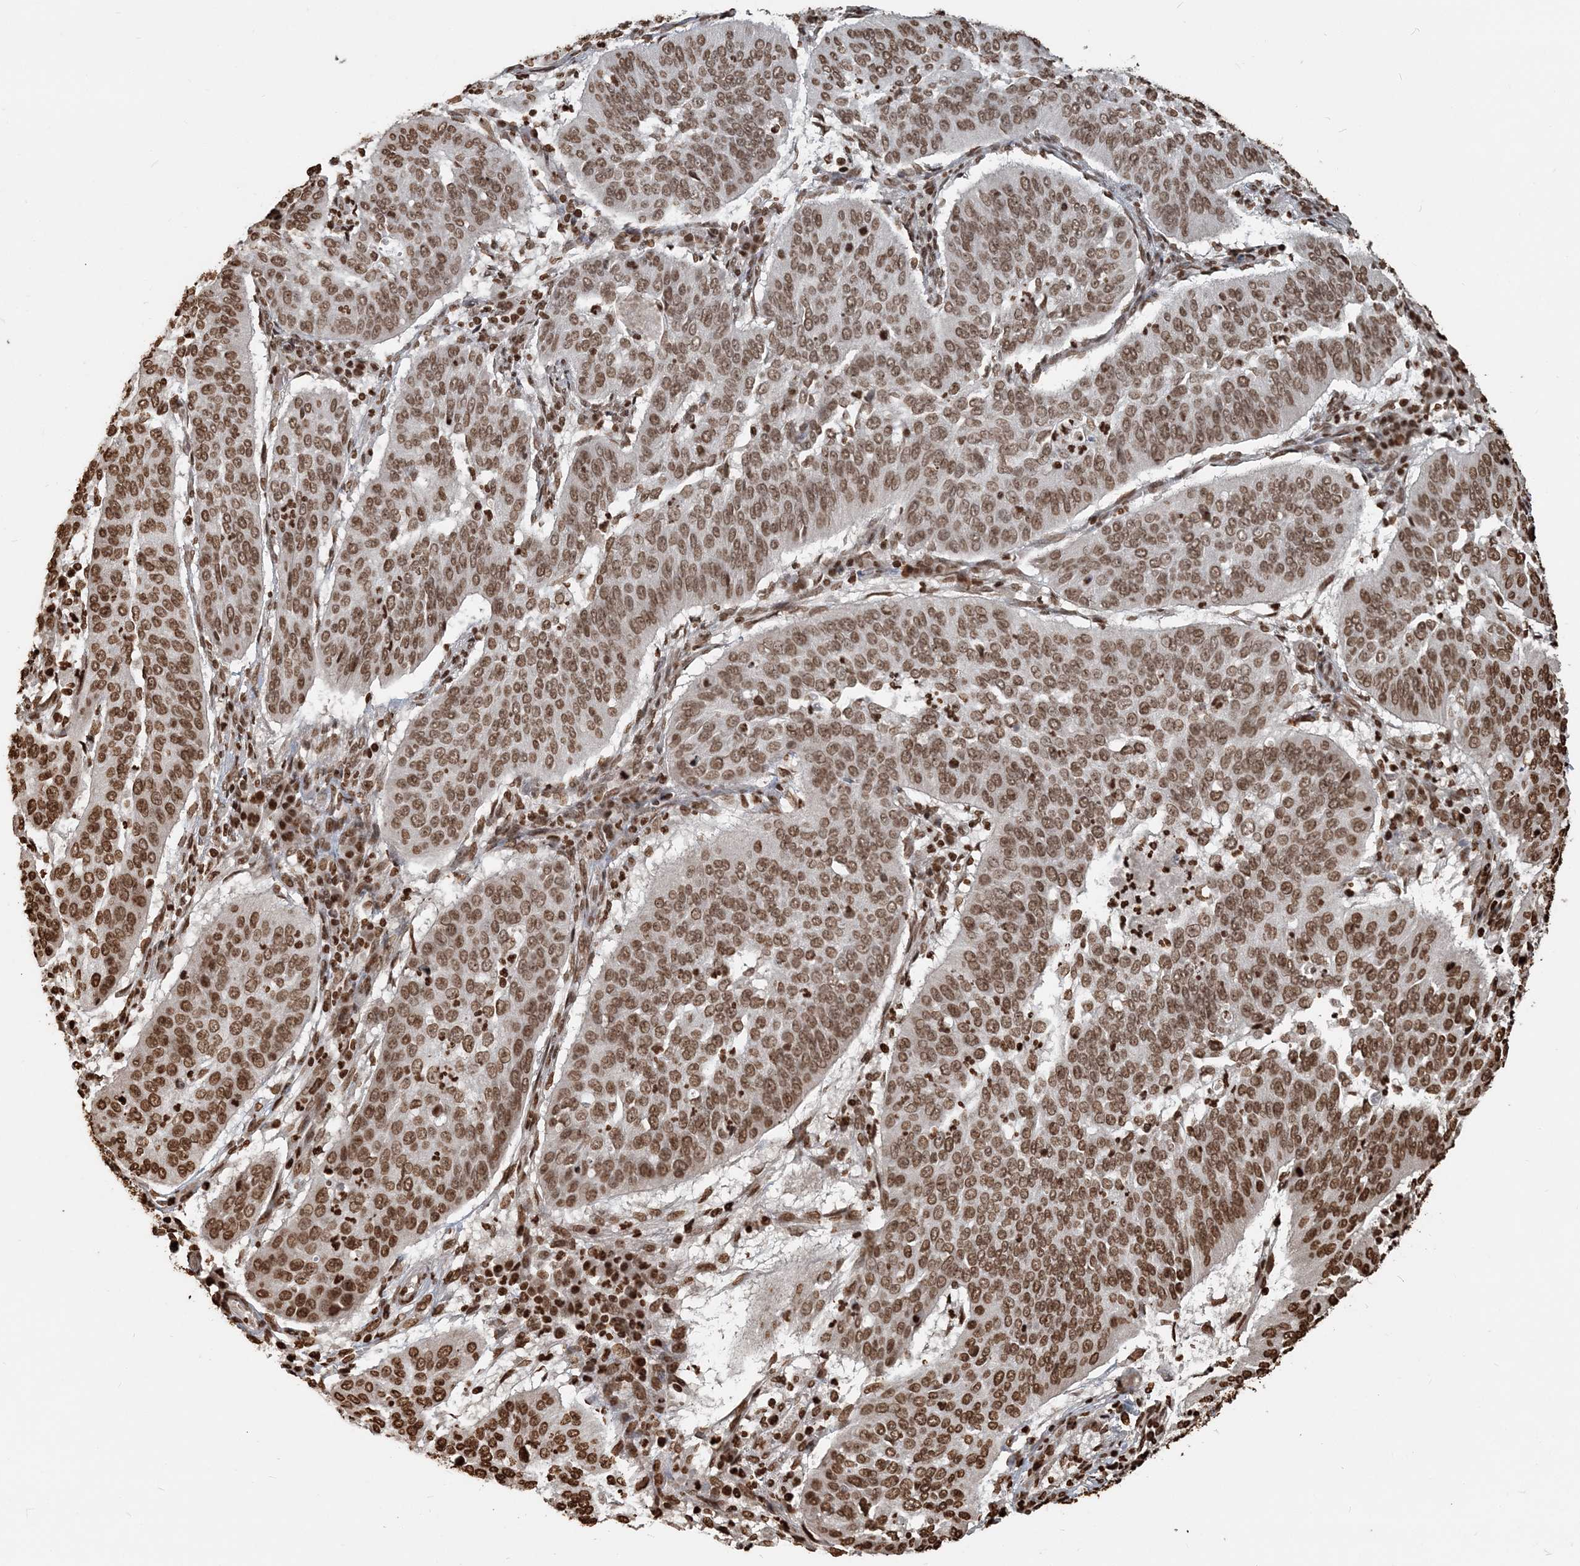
{"staining": {"intensity": "moderate", "quantity": ">75%", "location": "nuclear"}, "tissue": "cervical cancer", "cell_type": "Tumor cells", "image_type": "cancer", "snomed": [{"axis": "morphology", "description": "Normal tissue, NOS"}, {"axis": "morphology", "description": "Squamous cell carcinoma, NOS"}, {"axis": "topography", "description": "Cervix"}], "caption": "Protein expression analysis of cervical cancer shows moderate nuclear staining in approximately >75% of tumor cells.", "gene": "H3-3B", "patient": {"sex": "female", "age": 39}}